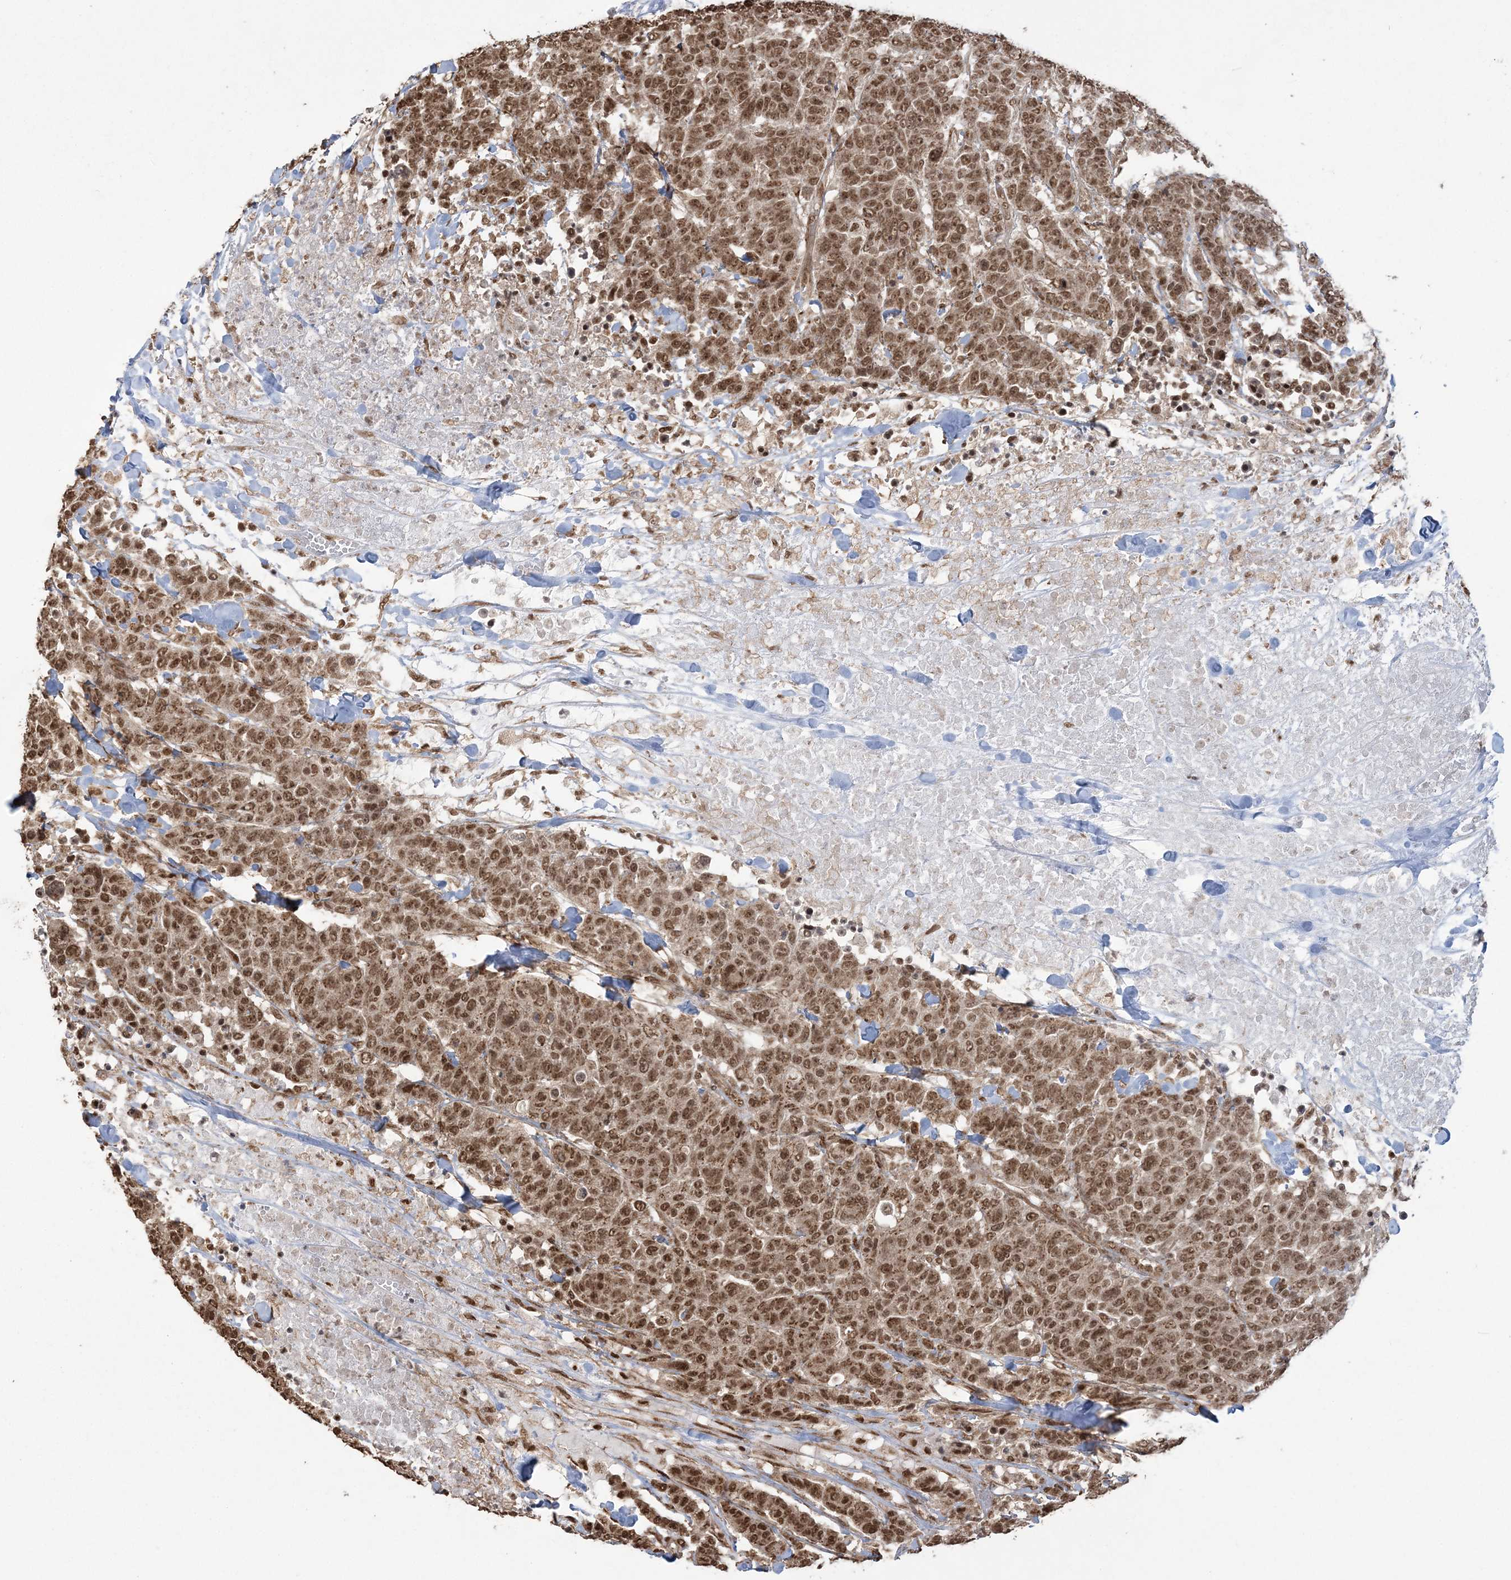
{"staining": {"intensity": "moderate", "quantity": ">75%", "location": "cytoplasmic/membranous,nuclear"}, "tissue": "breast cancer", "cell_type": "Tumor cells", "image_type": "cancer", "snomed": [{"axis": "morphology", "description": "Duct carcinoma"}, {"axis": "topography", "description": "Breast"}], "caption": "Human breast cancer (invasive ductal carcinoma) stained with a protein marker displays moderate staining in tumor cells.", "gene": "ZNF839", "patient": {"sex": "female", "age": 37}}